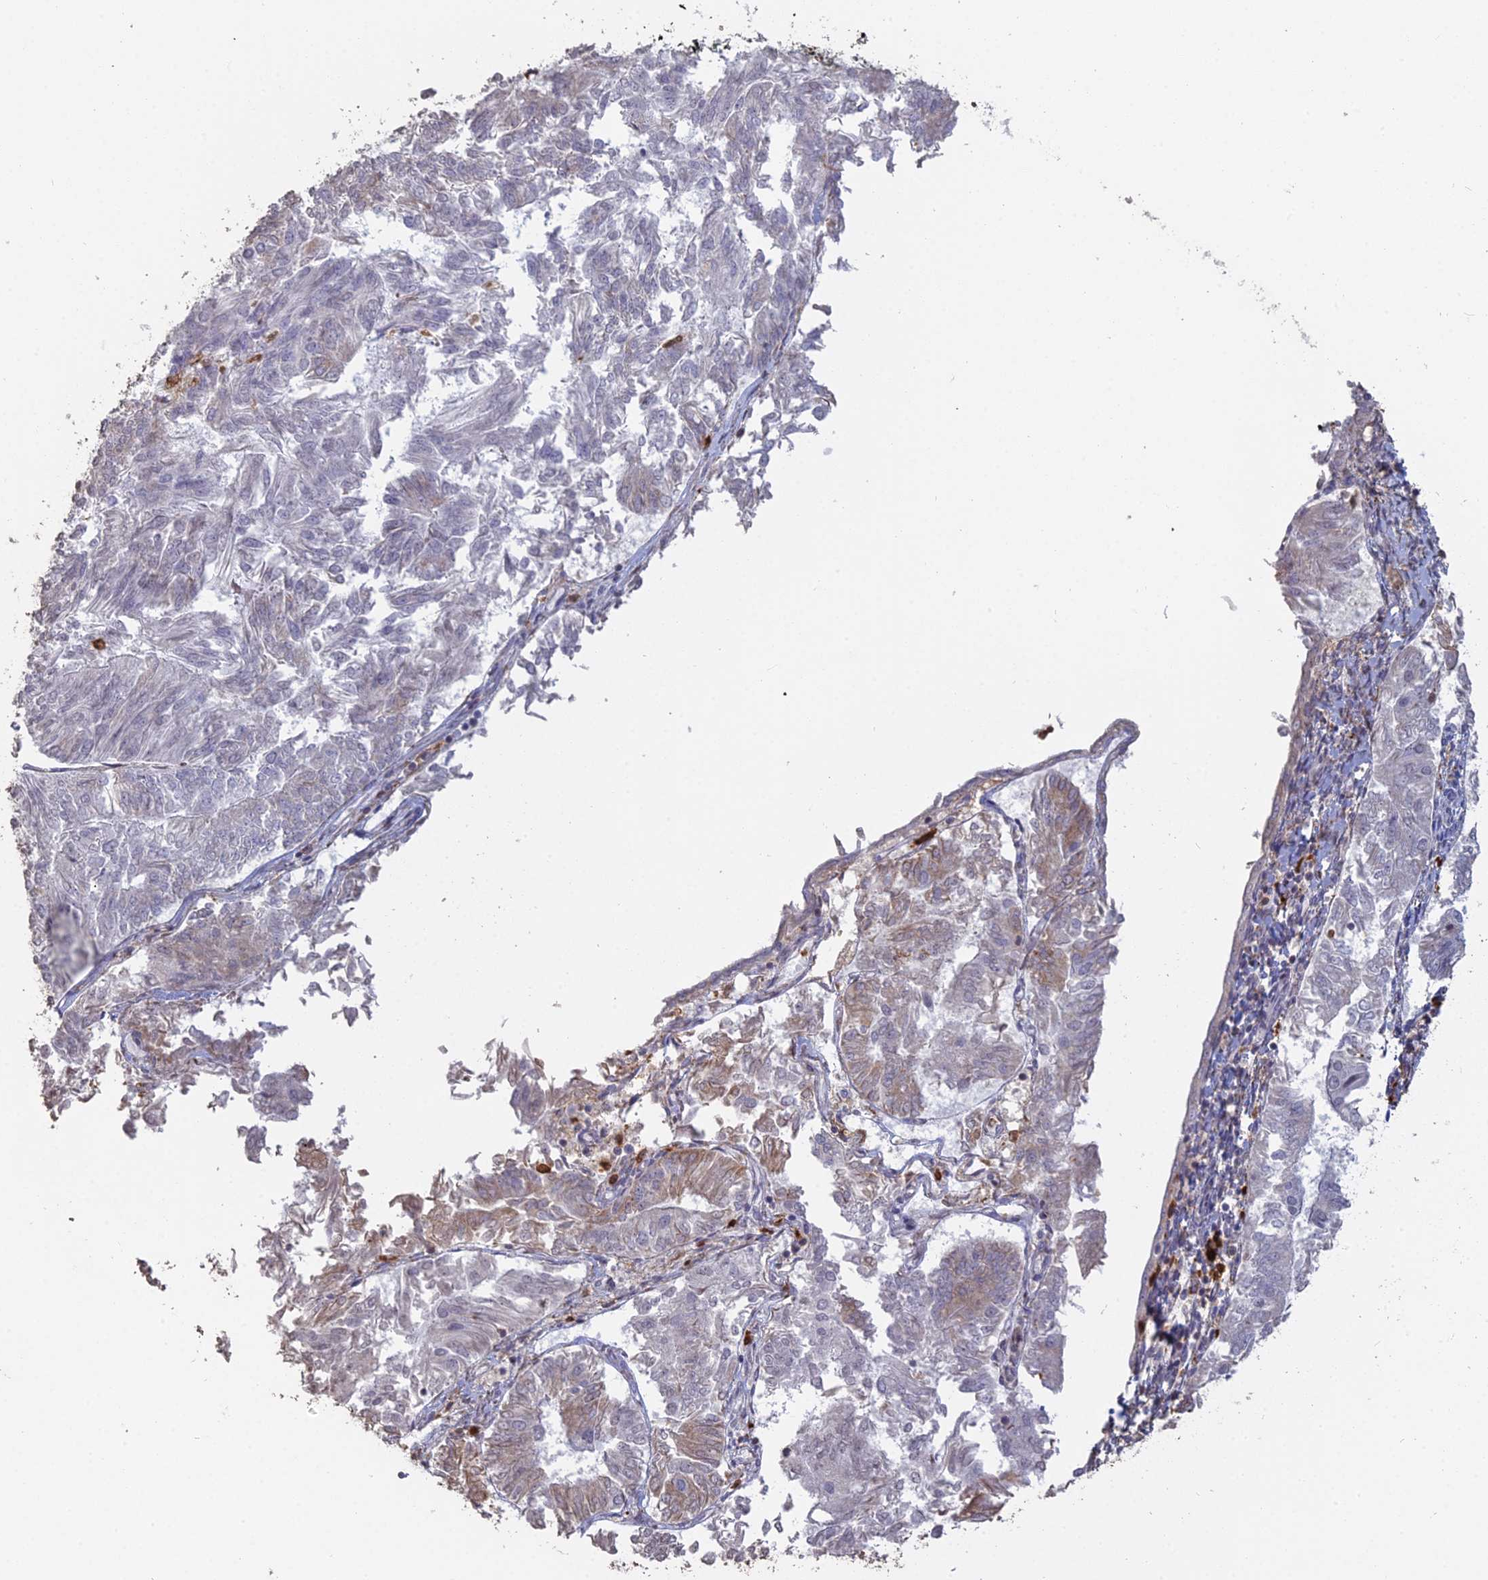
{"staining": {"intensity": "negative", "quantity": "none", "location": "none"}, "tissue": "endometrial cancer", "cell_type": "Tumor cells", "image_type": "cancer", "snomed": [{"axis": "morphology", "description": "Adenocarcinoma, NOS"}, {"axis": "topography", "description": "Endometrium"}], "caption": "An immunohistochemistry (IHC) micrograph of endometrial adenocarcinoma is shown. There is no staining in tumor cells of endometrial adenocarcinoma.", "gene": "APOBR", "patient": {"sex": "female", "age": 58}}